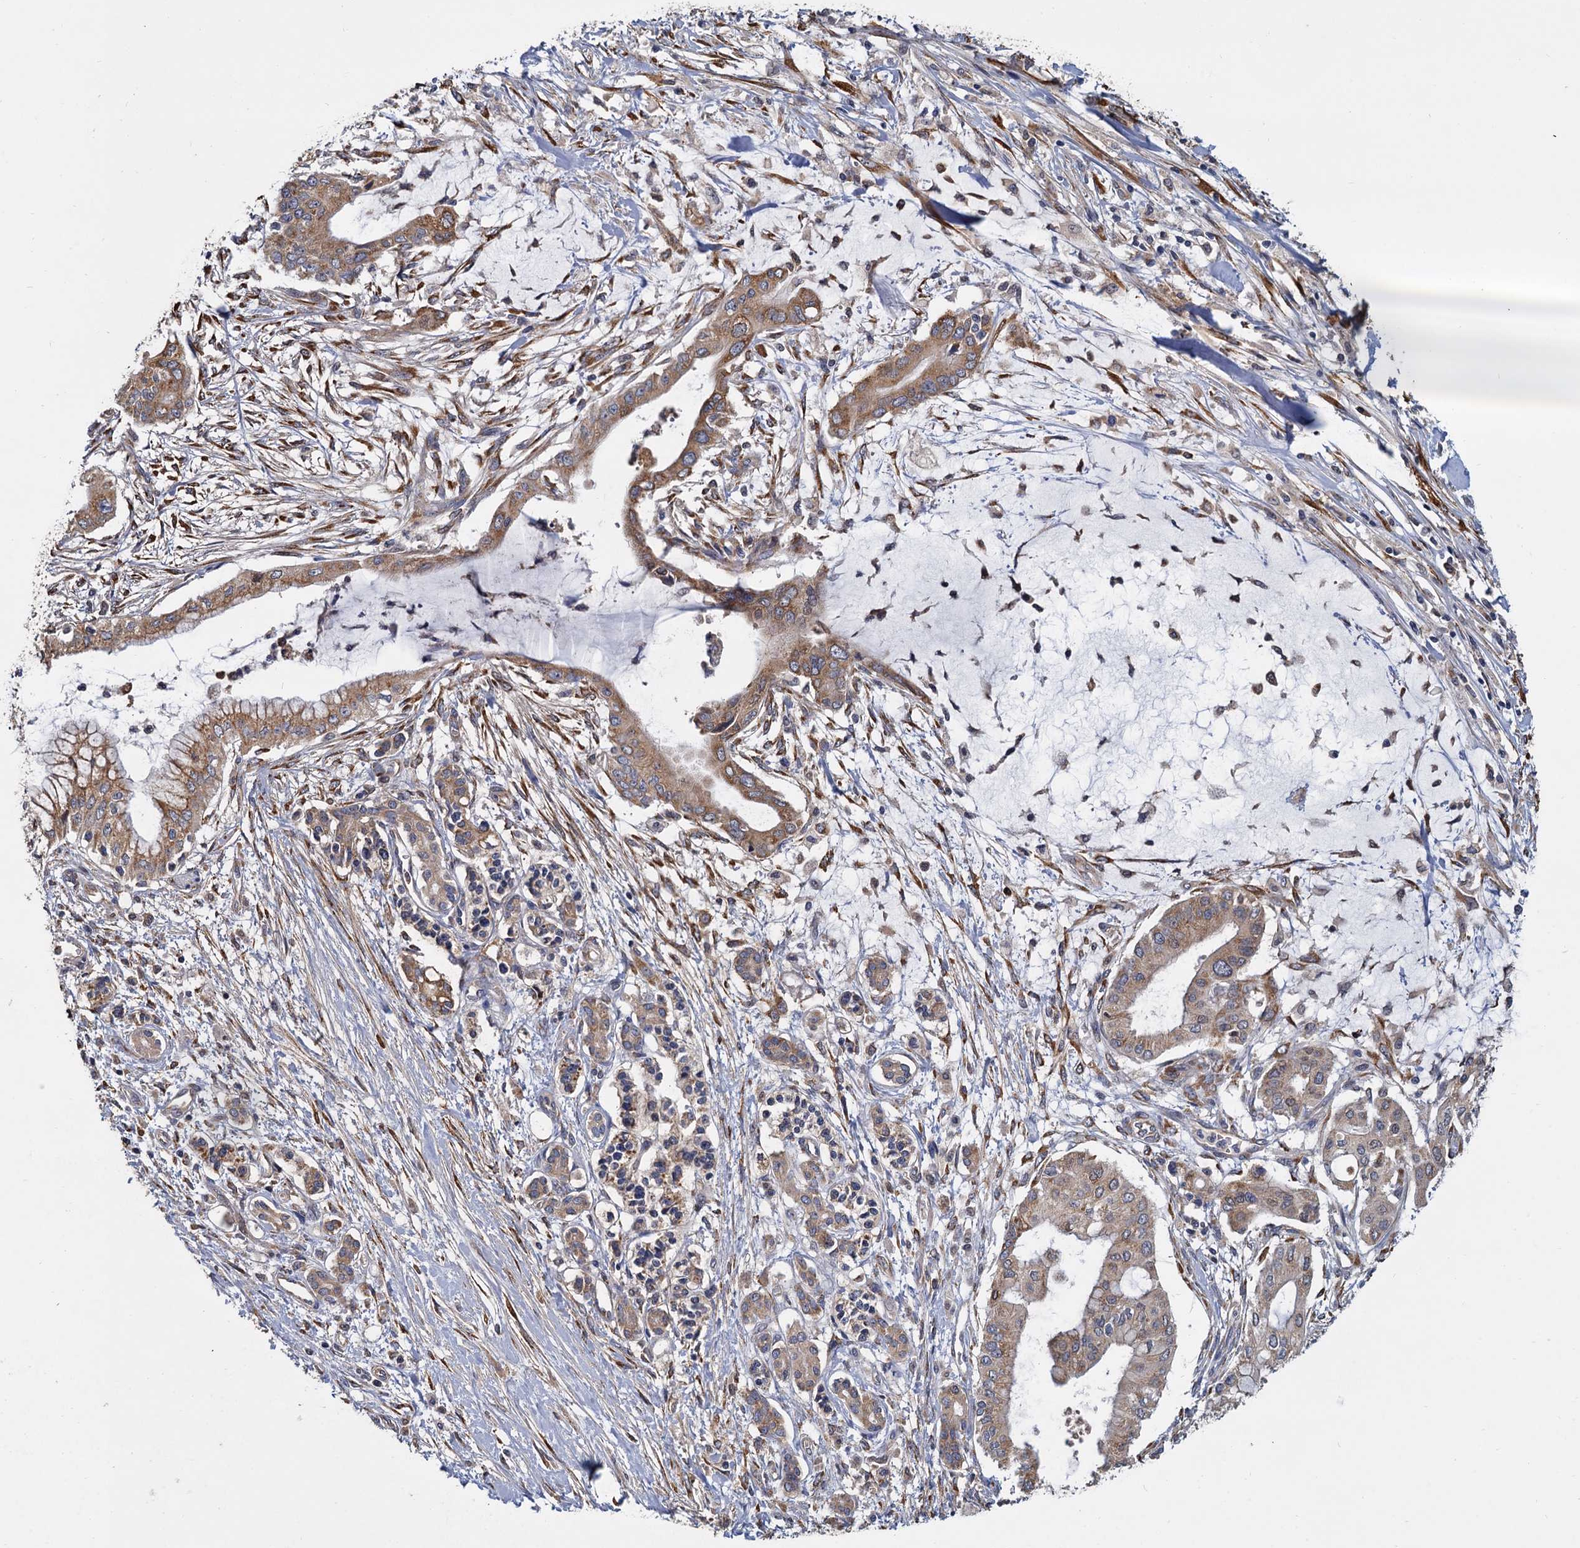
{"staining": {"intensity": "moderate", "quantity": ">75%", "location": "cytoplasmic/membranous"}, "tissue": "pancreatic cancer", "cell_type": "Tumor cells", "image_type": "cancer", "snomed": [{"axis": "morphology", "description": "Adenocarcinoma, NOS"}, {"axis": "topography", "description": "Pancreas"}], "caption": "Protein staining reveals moderate cytoplasmic/membranous positivity in about >75% of tumor cells in pancreatic adenocarcinoma. (DAB IHC, brown staining for protein, blue staining for nuclei).", "gene": "LRRC51", "patient": {"sex": "male", "age": 46}}